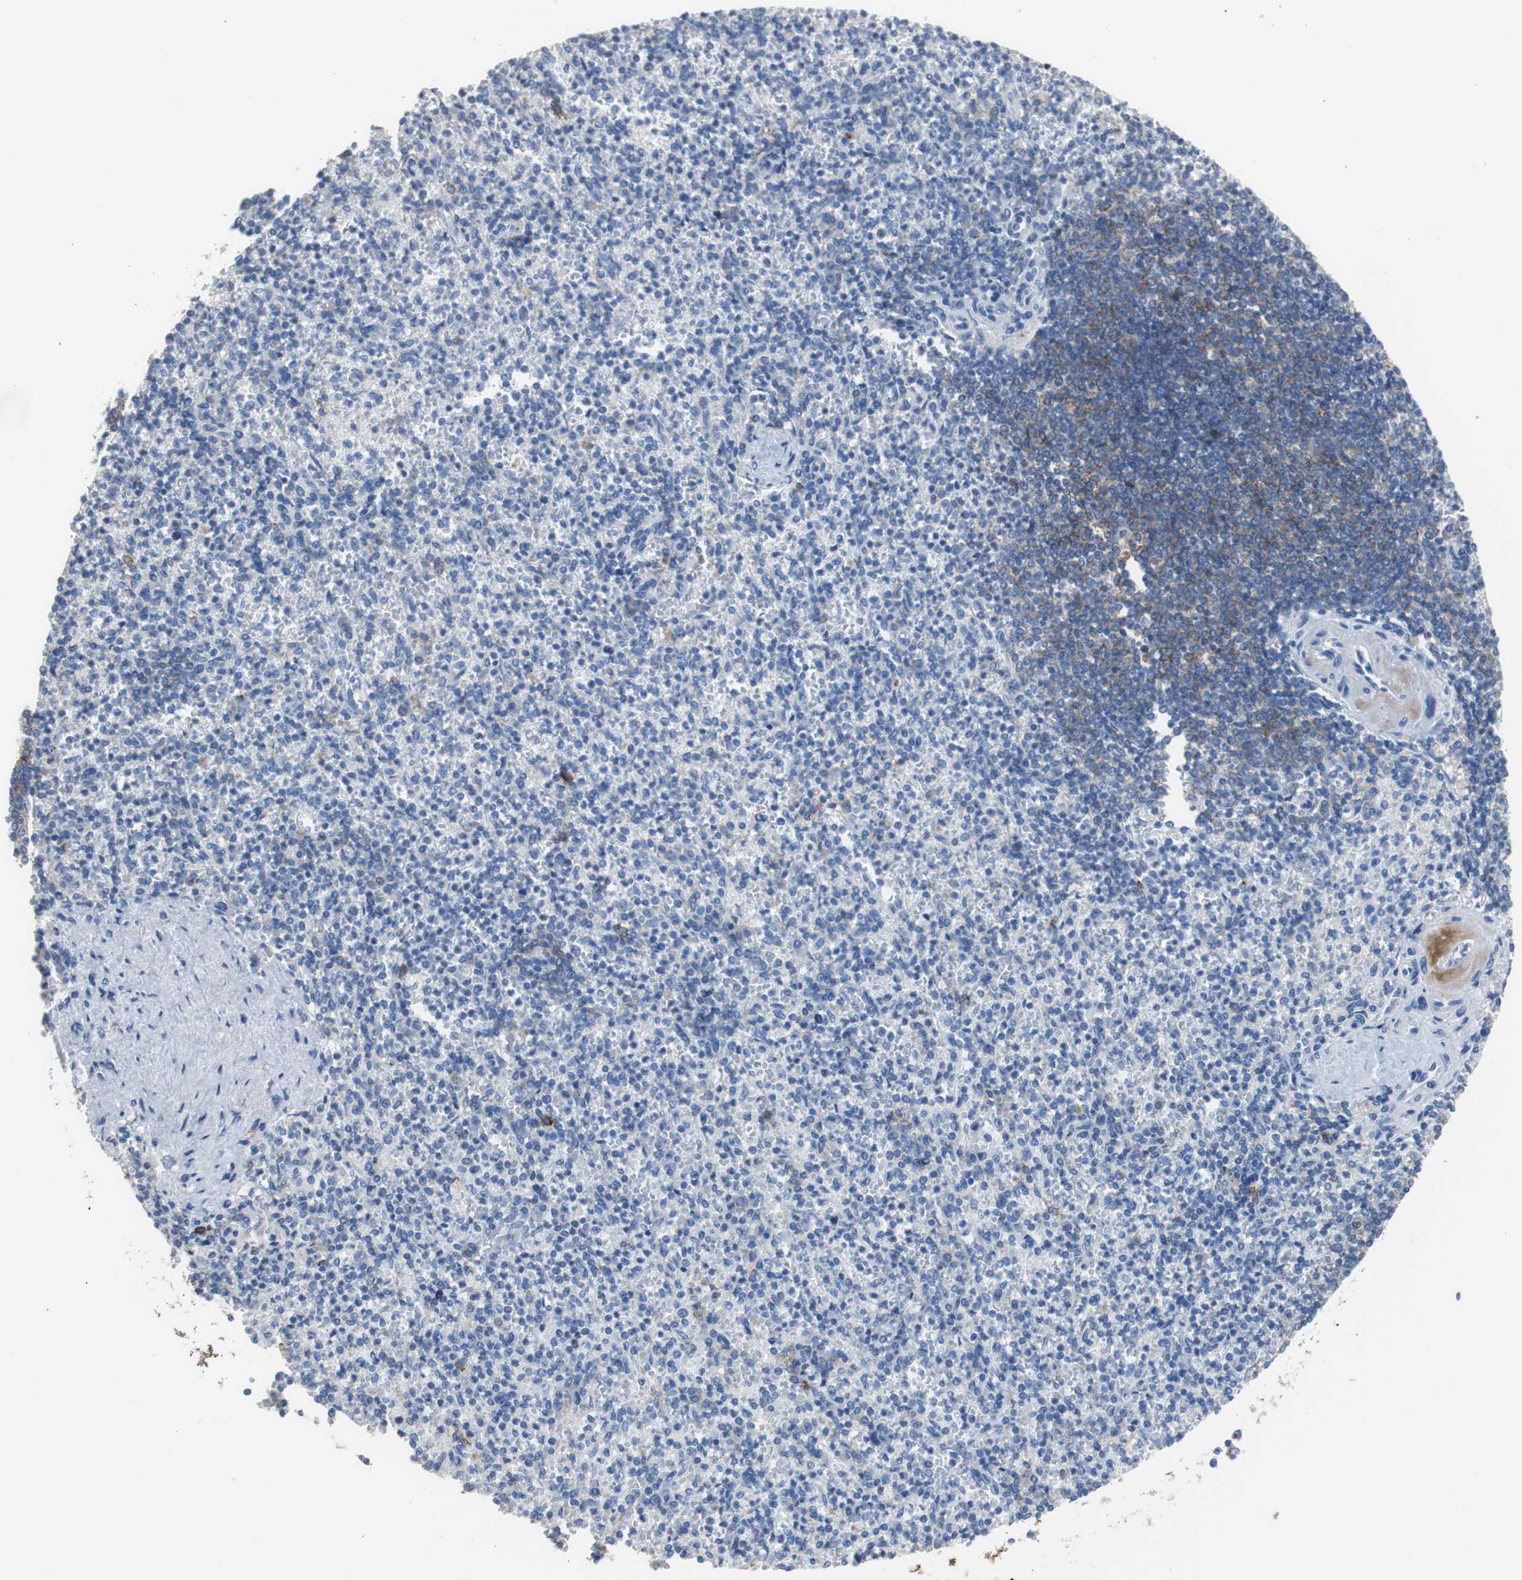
{"staining": {"intensity": "negative", "quantity": "none", "location": "none"}, "tissue": "spleen", "cell_type": "Cells in red pulp", "image_type": "normal", "snomed": [{"axis": "morphology", "description": "Normal tissue, NOS"}, {"axis": "topography", "description": "Spleen"}], "caption": "An IHC image of benign spleen is shown. There is no staining in cells in red pulp of spleen. The staining is performed using DAB (3,3'-diaminobenzidine) brown chromogen with nuclei counter-stained in using hematoxylin.", "gene": "FCGR2B", "patient": {"sex": "female", "age": 74}}